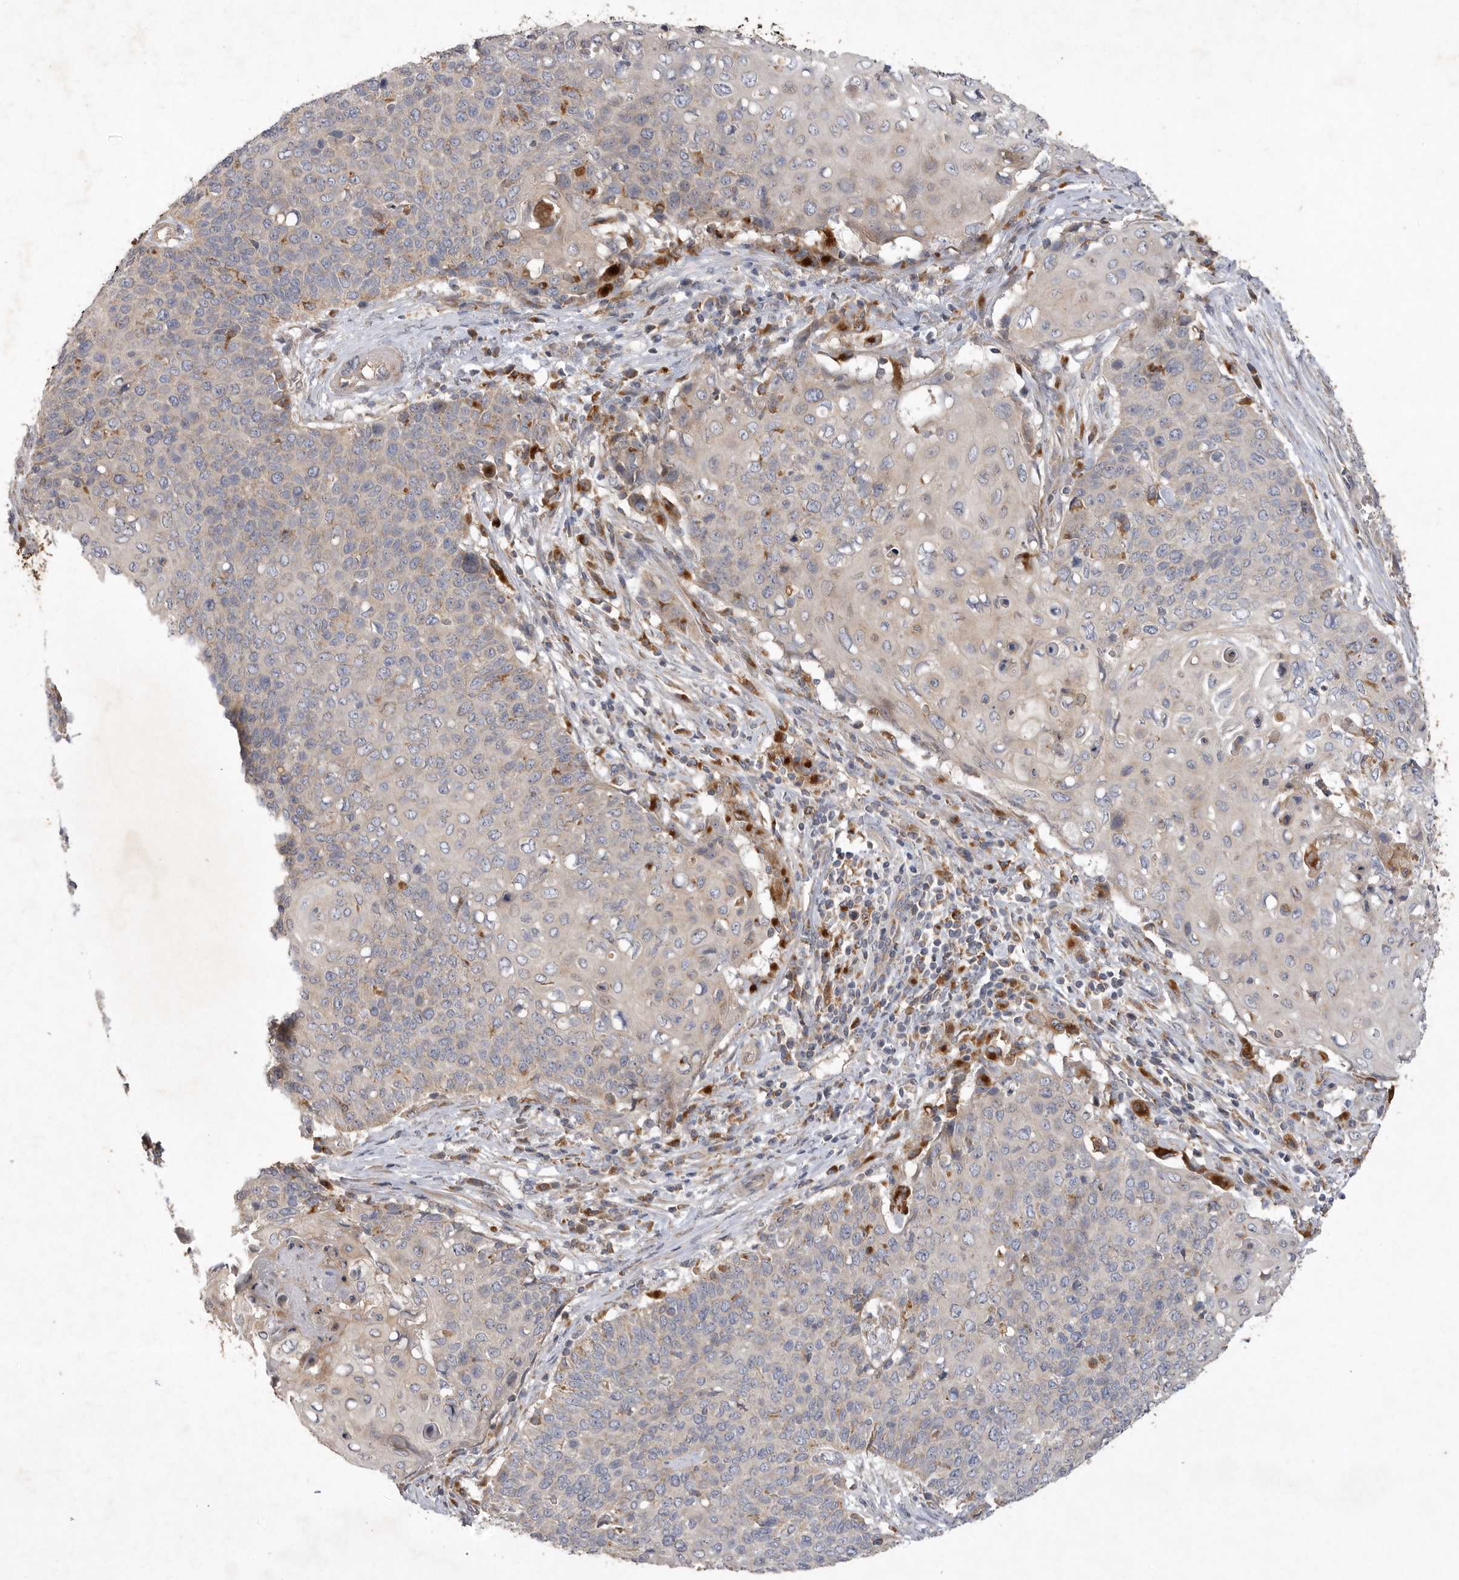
{"staining": {"intensity": "negative", "quantity": "none", "location": "none"}, "tissue": "cervical cancer", "cell_type": "Tumor cells", "image_type": "cancer", "snomed": [{"axis": "morphology", "description": "Squamous cell carcinoma, NOS"}, {"axis": "topography", "description": "Cervix"}], "caption": "Tumor cells show no significant expression in cervical squamous cell carcinoma.", "gene": "MRPL41", "patient": {"sex": "female", "age": 39}}